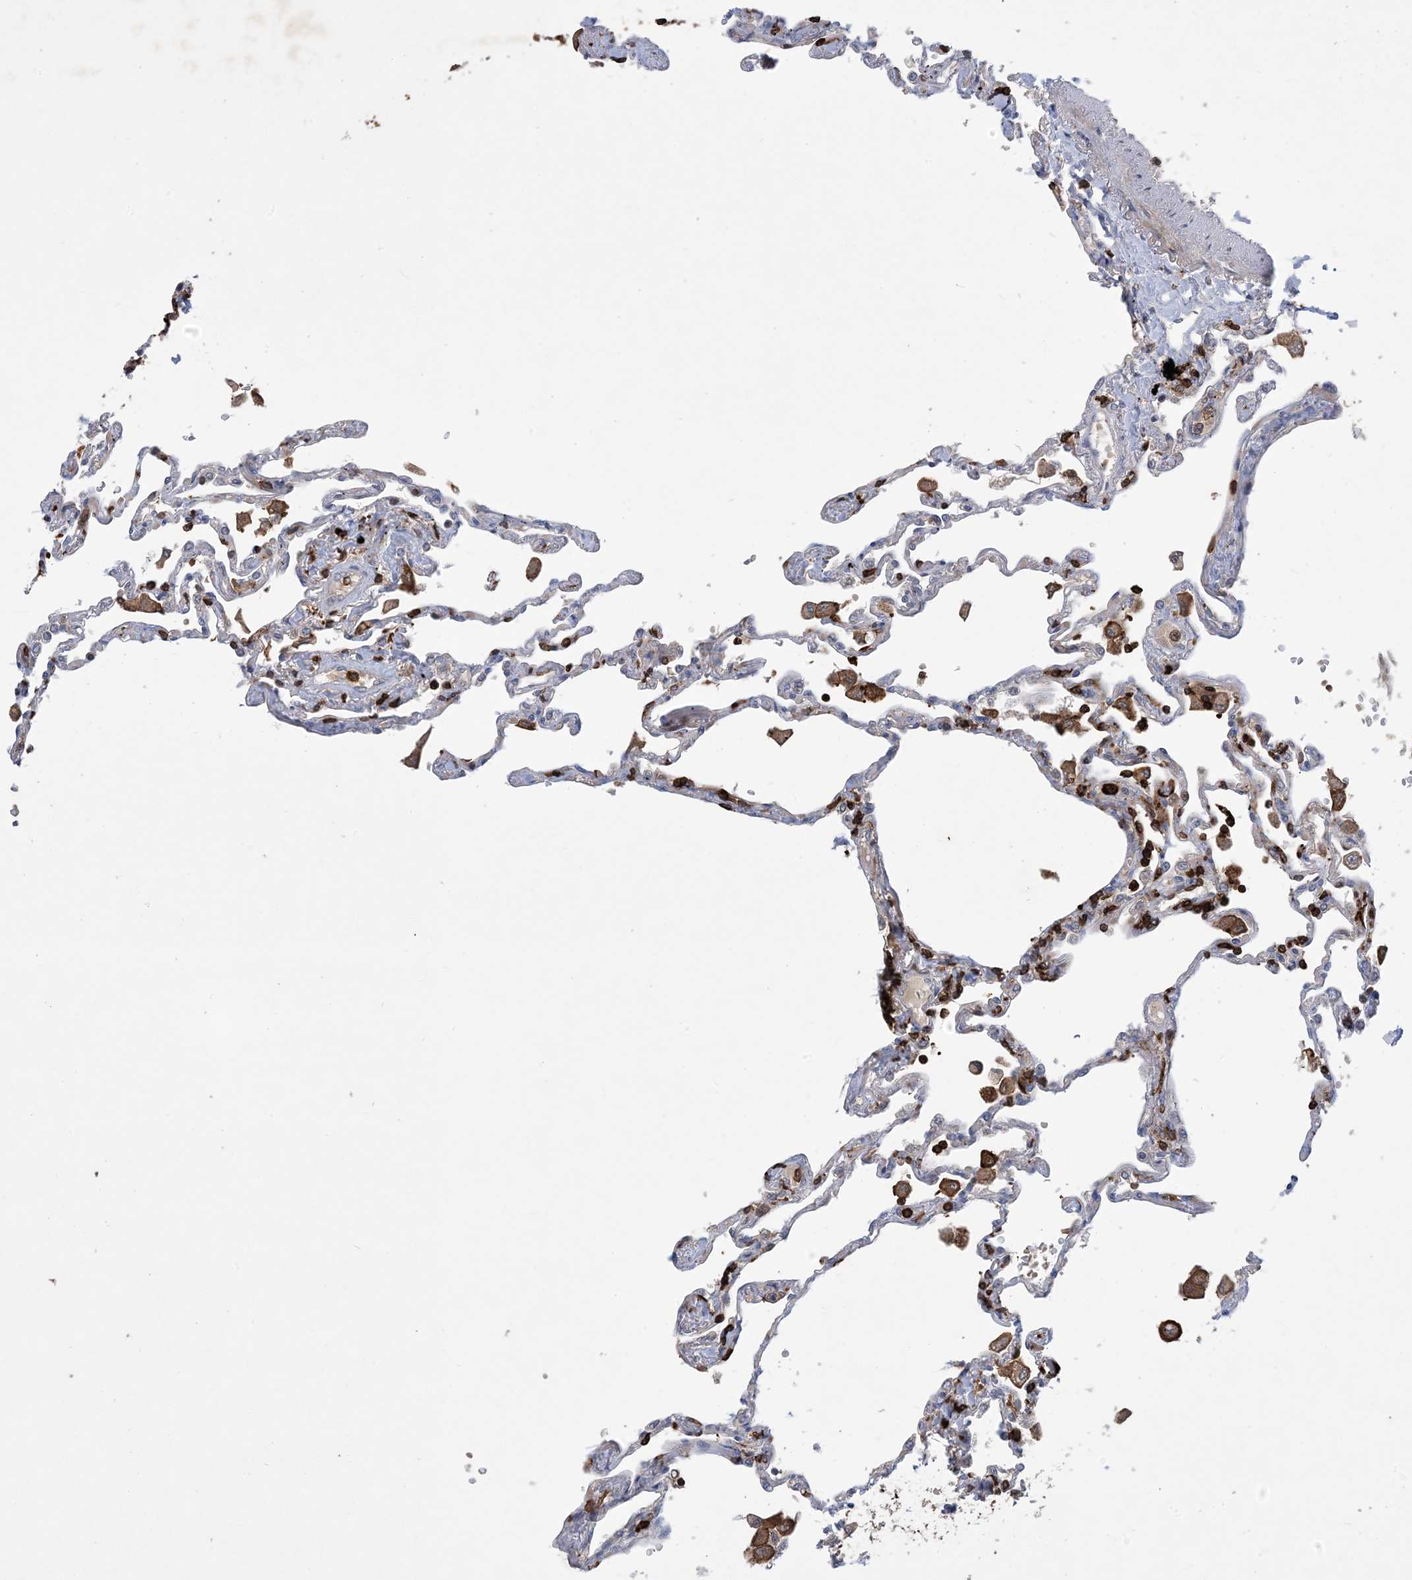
{"staining": {"intensity": "strong", "quantity": "<25%", "location": "cytoplasmic/membranous"}, "tissue": "lung", "cell_type": "Alveolar cells", "image_type": "normal", "snomed": [{"axis": "morphology", "description": "Normal tissue, NOS"}, {"axis": "topography", "description": "Lung"}], "caption": "This photomicrograph displays benign lung stained with immunohistochemistry to label a protein in brown. The cytoplasmic/membranous of alveolar cells show strong positivity for the protein. Nuclei are counter-stained blue.", "gene": "AK9", "patient": {"sex": "female", "age": 67}}